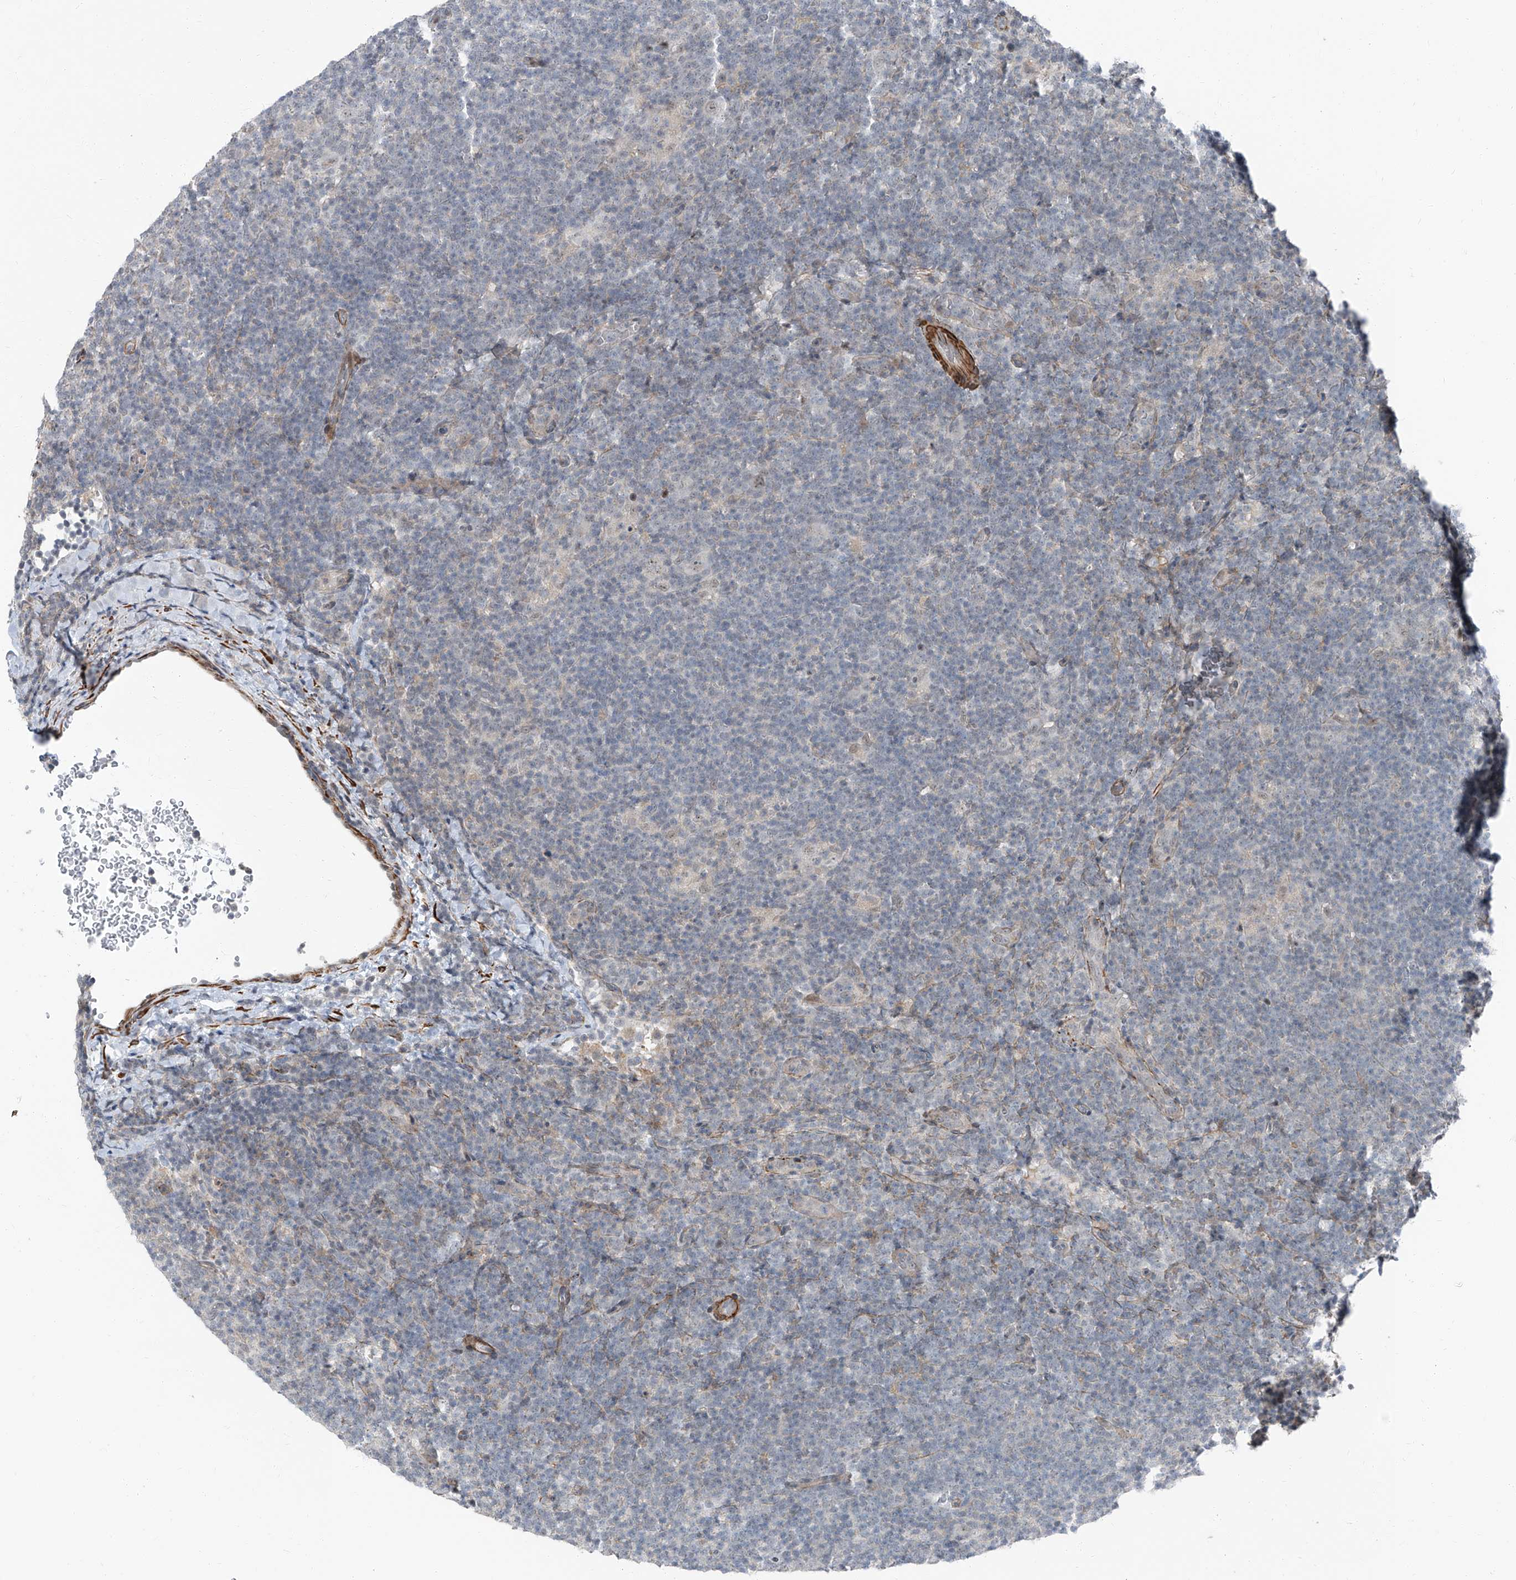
{"staining": {"intensity": "weak", "quantity": "25%-75%", "location": "nuclear"}, "tissue": "lymphoma", "cell_type": "Tumor cells", "image_type": "cancer", "snomed": [{"axis": "morphology", "description": "Hodgkin's disease, NOS"}, {"axis": "topography", "description": "Lymph node"}], "caption": "Lymphoma stained with immunohistochemistry reveals weak nuclear positivity in approximately 25%-75% of tumor cells. Using DAB (3,3'-diaminobenzidine) (brown) and hematoxylin (blue) stains, captured at high magnification using brightfield microscopy.", "gene": "TXLNB", "patient": {"sex": "female", "age": 57}}